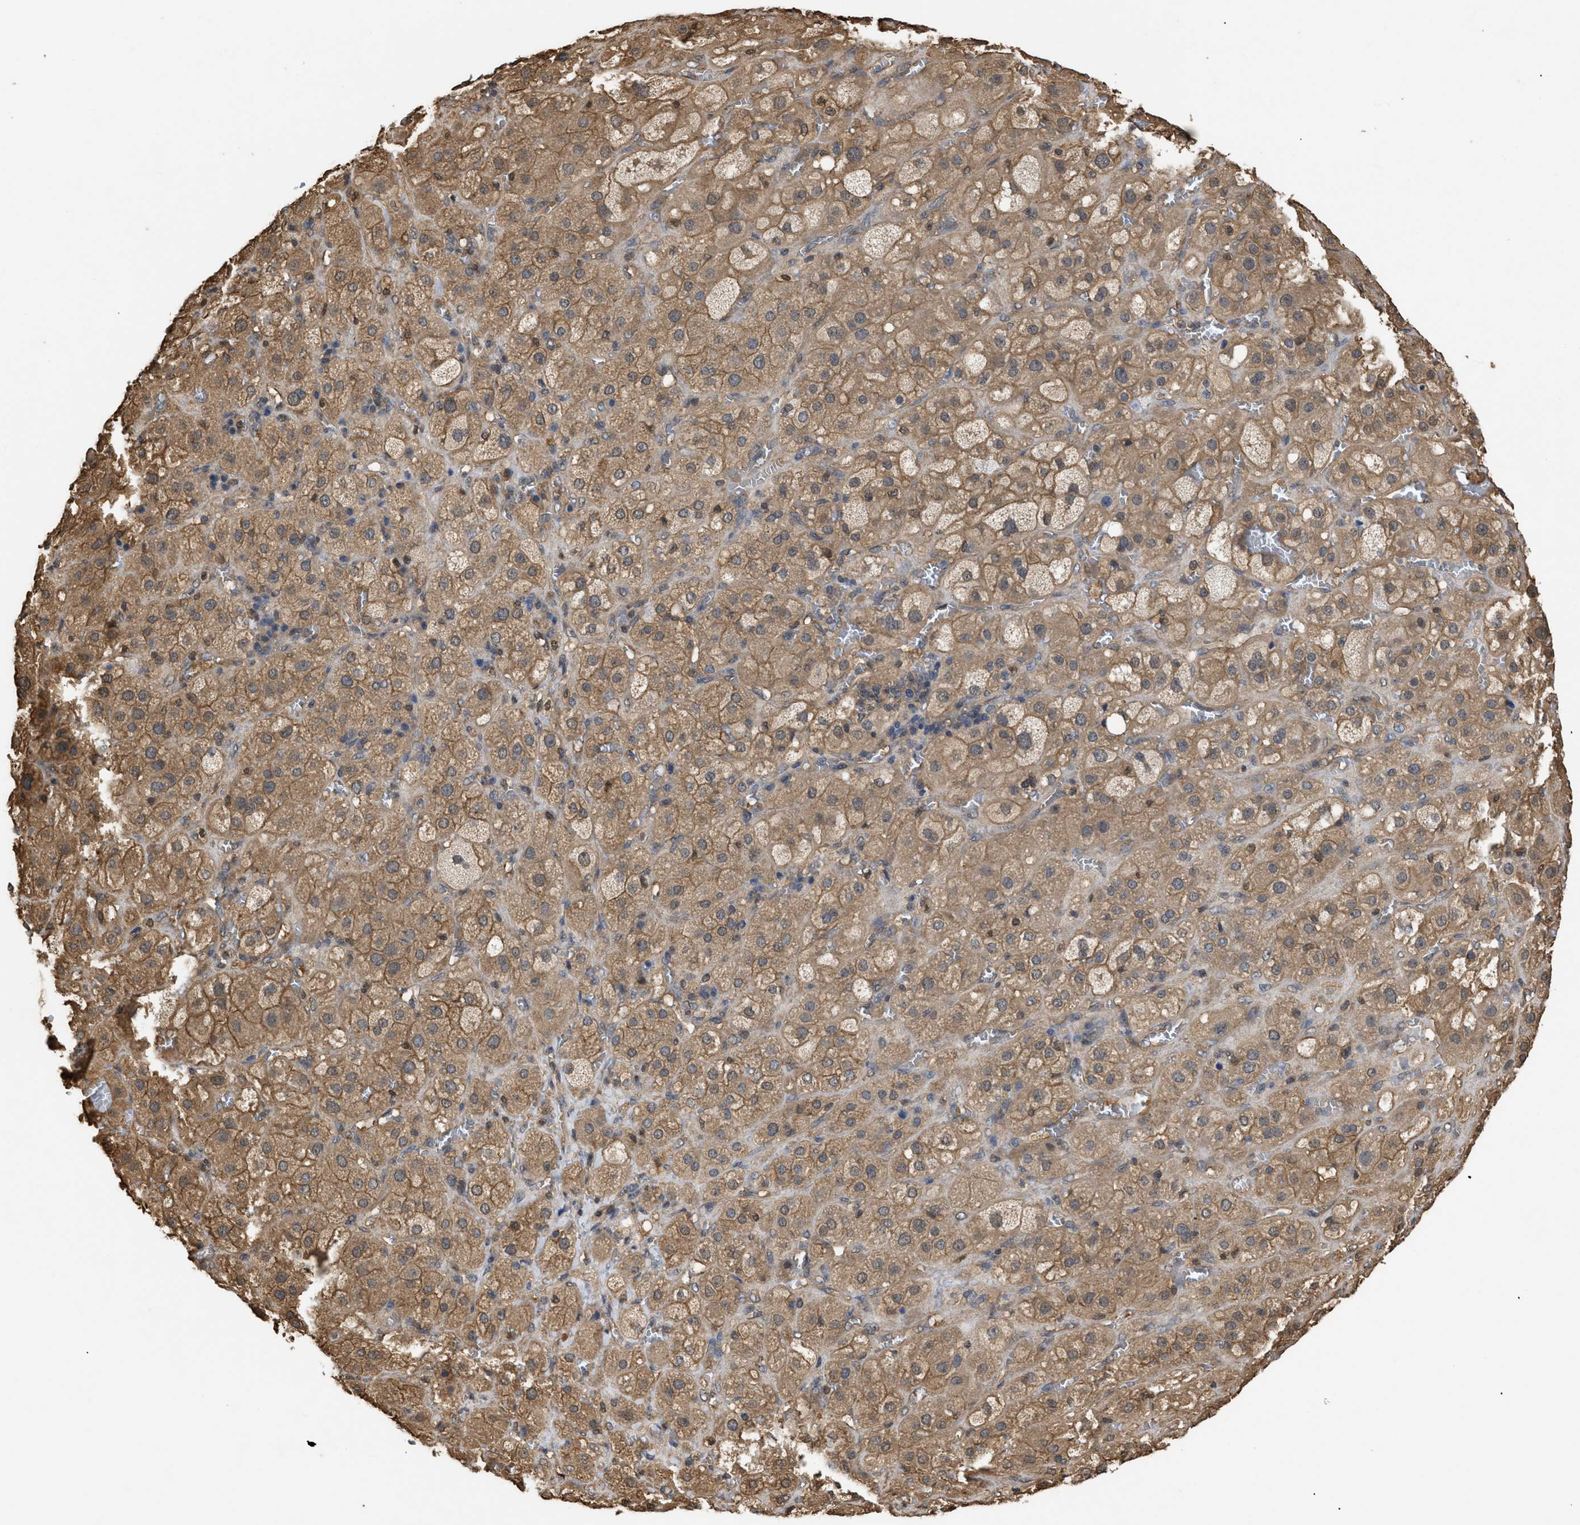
{"staining": {"intensity": "moderate", "quantity": ">75%", "location": "cytoplasmic/membranous"}, "tissue": "adrenal gland", "cell_type": "Glandular cells", "image_type": "normal", "snomed": [{"axis": "morphology", "description": "Normal tissue, NOS"}, {"axis": "topography", "description": "Adrenal gland"}], "caption": "A medium amount of moderate cytoplasmic/membranous staining is seen in about >75% of glandular cells in unremarkable adrenal gland. (Brightfield microscopy of DAB IHC at high magnification).", "gene": "CALM1", "patient": {"sex": "female", "age": 47}}